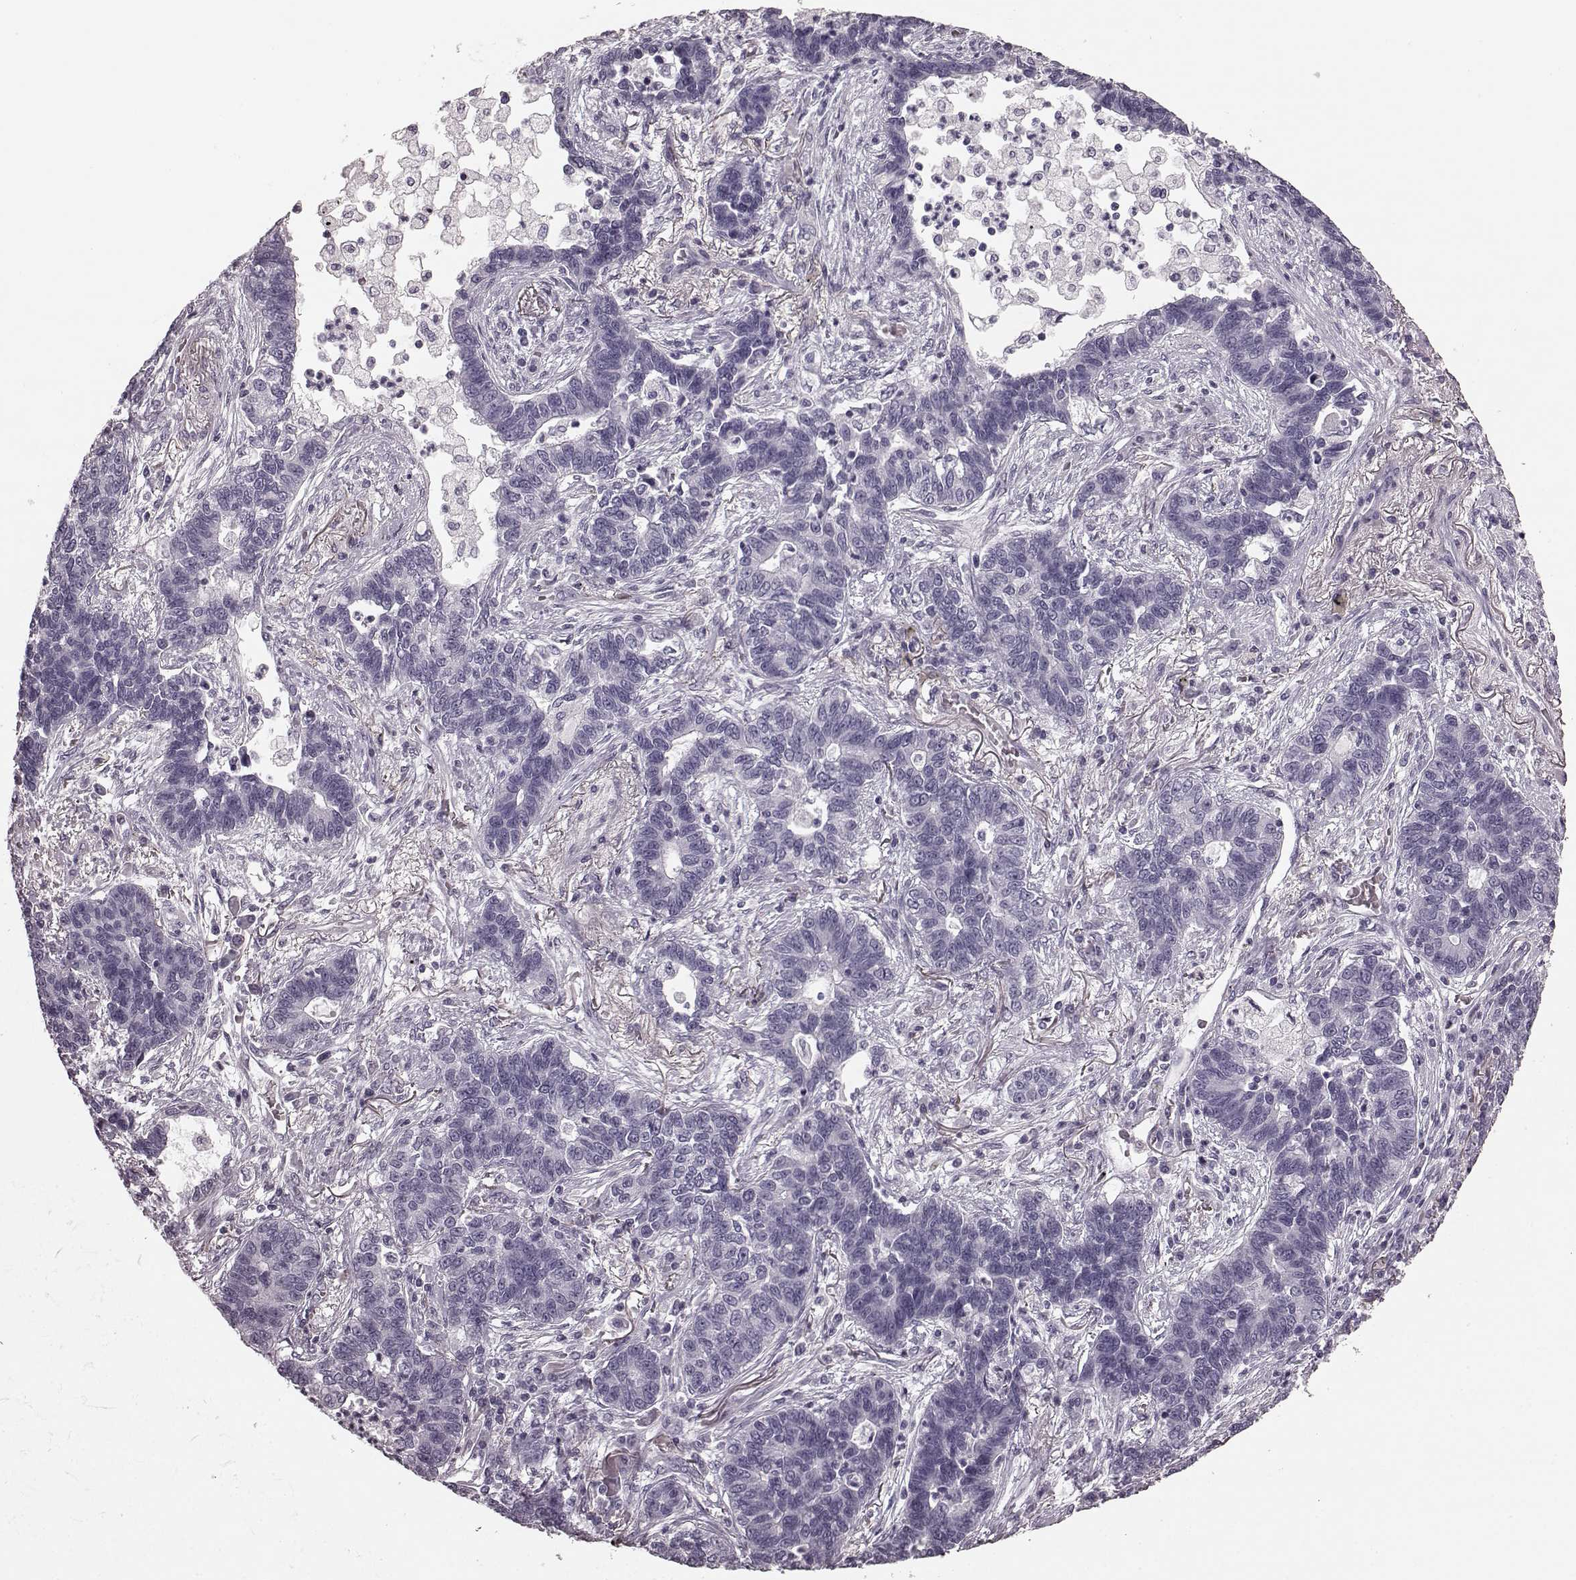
{"staining": {"intensity": "negative", "quantity": "none", "location": "none"}, "tissue": "lung cancer", "cell_type": "Tumor cells", "image_type": "cancer", "snomed": [{"axis": "morphology", "description": "Adenocarcinoma, NOS"}, {"axis": "topography", "description": "Lung"}], "caption": "An immunohistochemistry (IHC) histopathology image of adenocarcinoma (lung) is shown. There is no staining in tumor cells of adenocarcinoma (lung).", "gene": "TRPM1", "patient": {"sex": "female", "age": 57}}